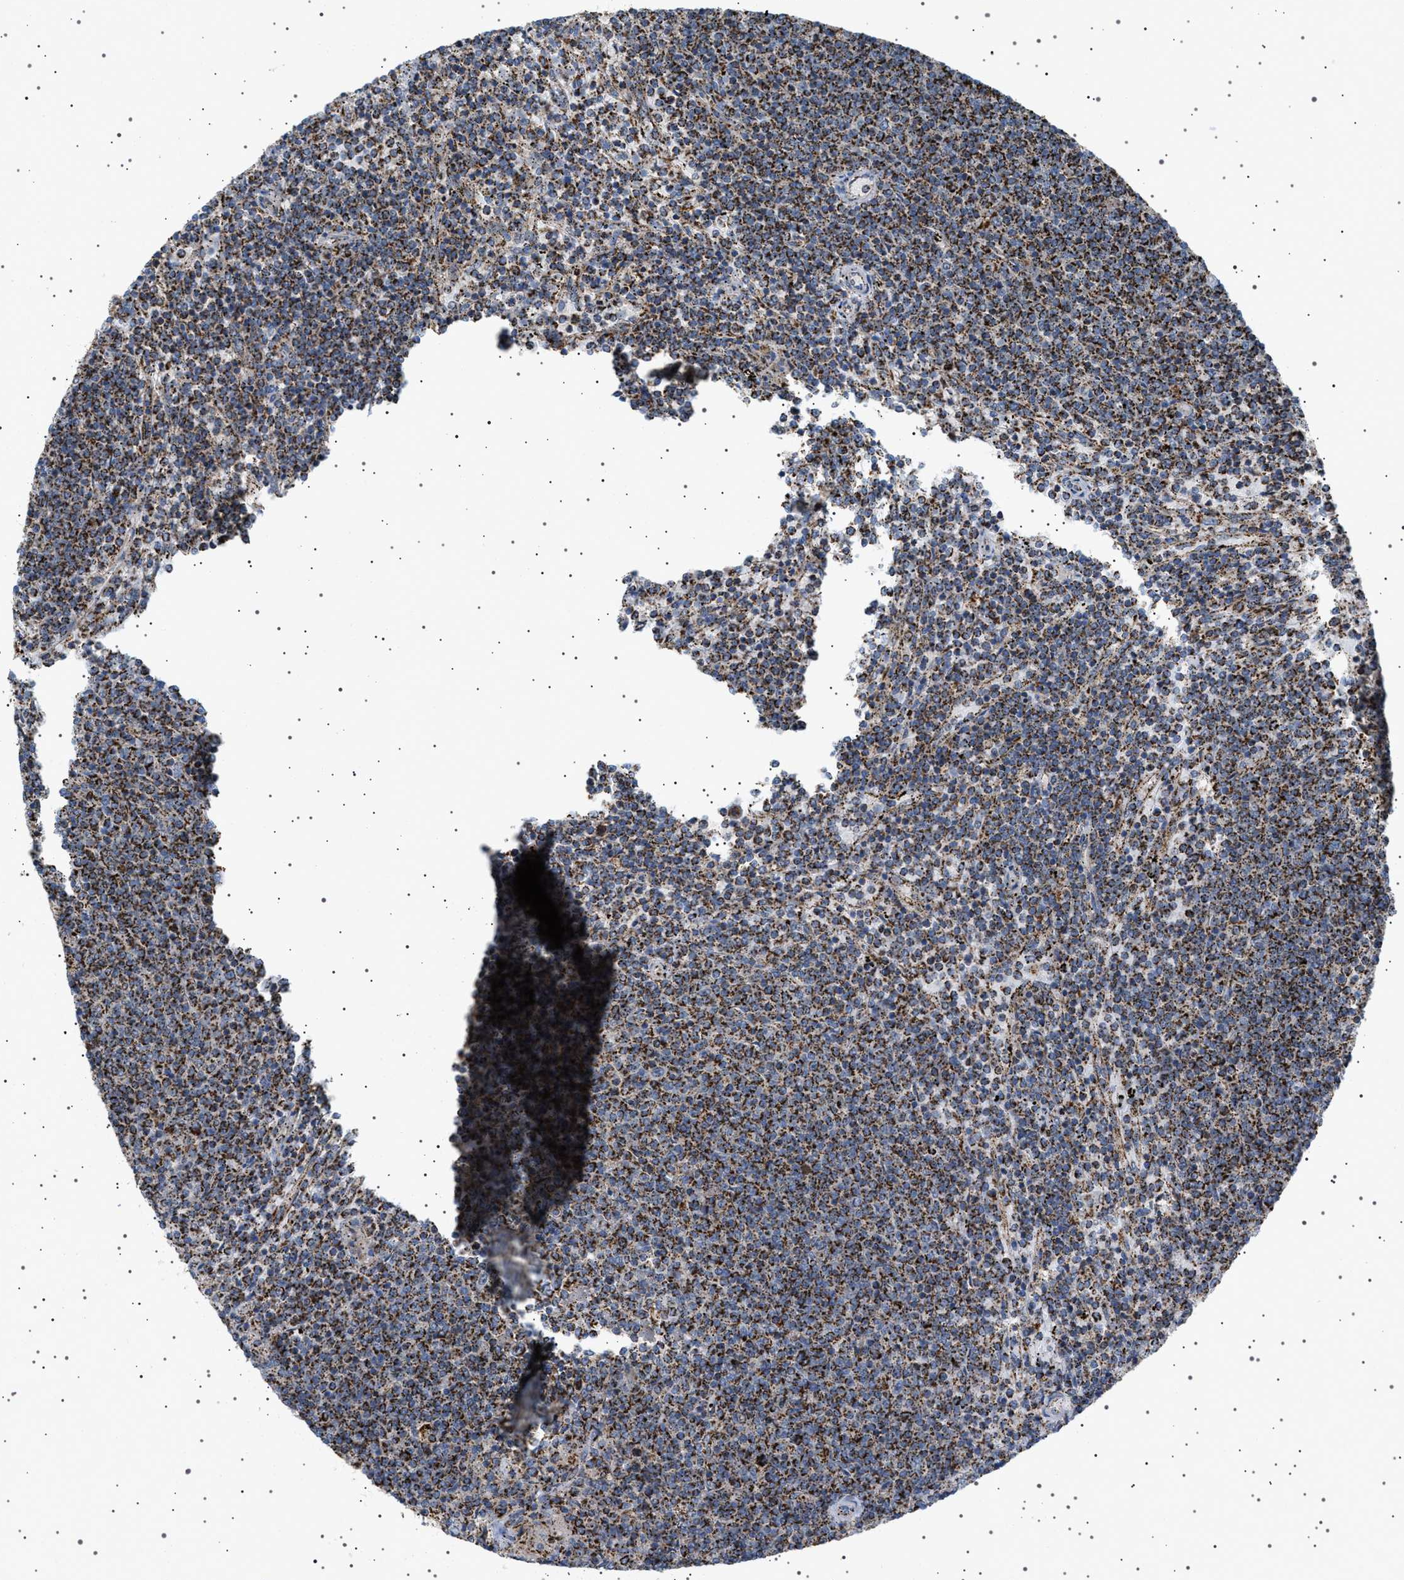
{"staining": {"intensity": "strong", "quantity": "25%-75%", "location": "cytoplasmic/membranous"}, "tissue": "lymphoma", "cell_type": "Tumor cells", "image_type": "cancer", "snomed": [{"axis": "morphology", "description": "Malignant lymphoma, non-Hodgkin's type, Low grade"}, {"axis": "topography", "description": "Spleen"}], "caption": "Immunohistochemical staining of low-grade malignant lymphoma, non-Hodgkin's type displays high levels of strong cytoplasmic/membranous protein staining in approximately 25%-75% of tumor cells.", "gene": "UBXN8", "patient": {"sex": "female", "age": 50}}